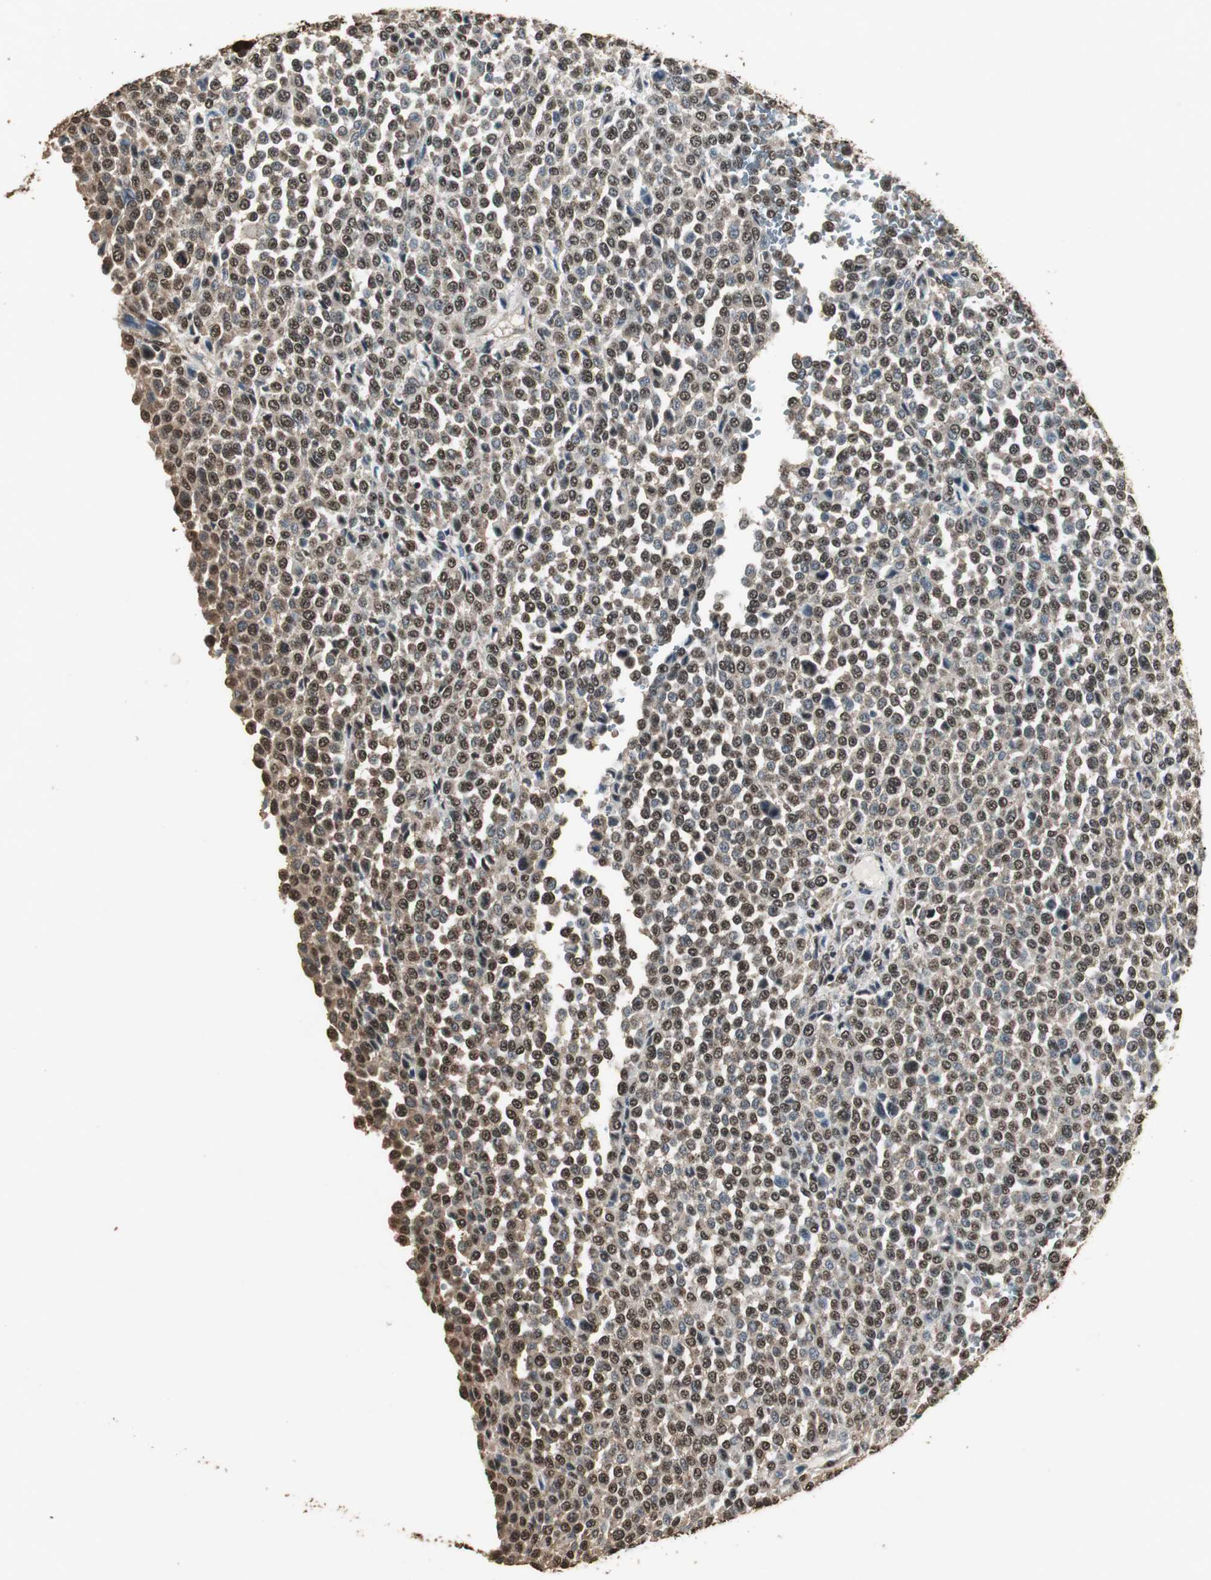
{"staining": {"intensity": "moderate", "quantity": ">75%", "location": "cytoplasmic/membranous,nuclear"}, "tissue": "melanoma", "cell_type": "Tumor cells", "image_type": "cancer", "snomed": [{"axis": "morphology", "description": "Malignant melanoma, Metastatic site"}, {"axis": "topography", "description": "Pancreas"}], "caption": "The photomicrograph exhibits immunohistochemical staining of melanoma. There is moderate cytoplasmic/membranous and nuclear expression is appreciated in about >75% of tumor cells. Nuclei are stained in blue.", "gene": "PPP1R13B", "patient": {"sex": "female", "age": 30}}